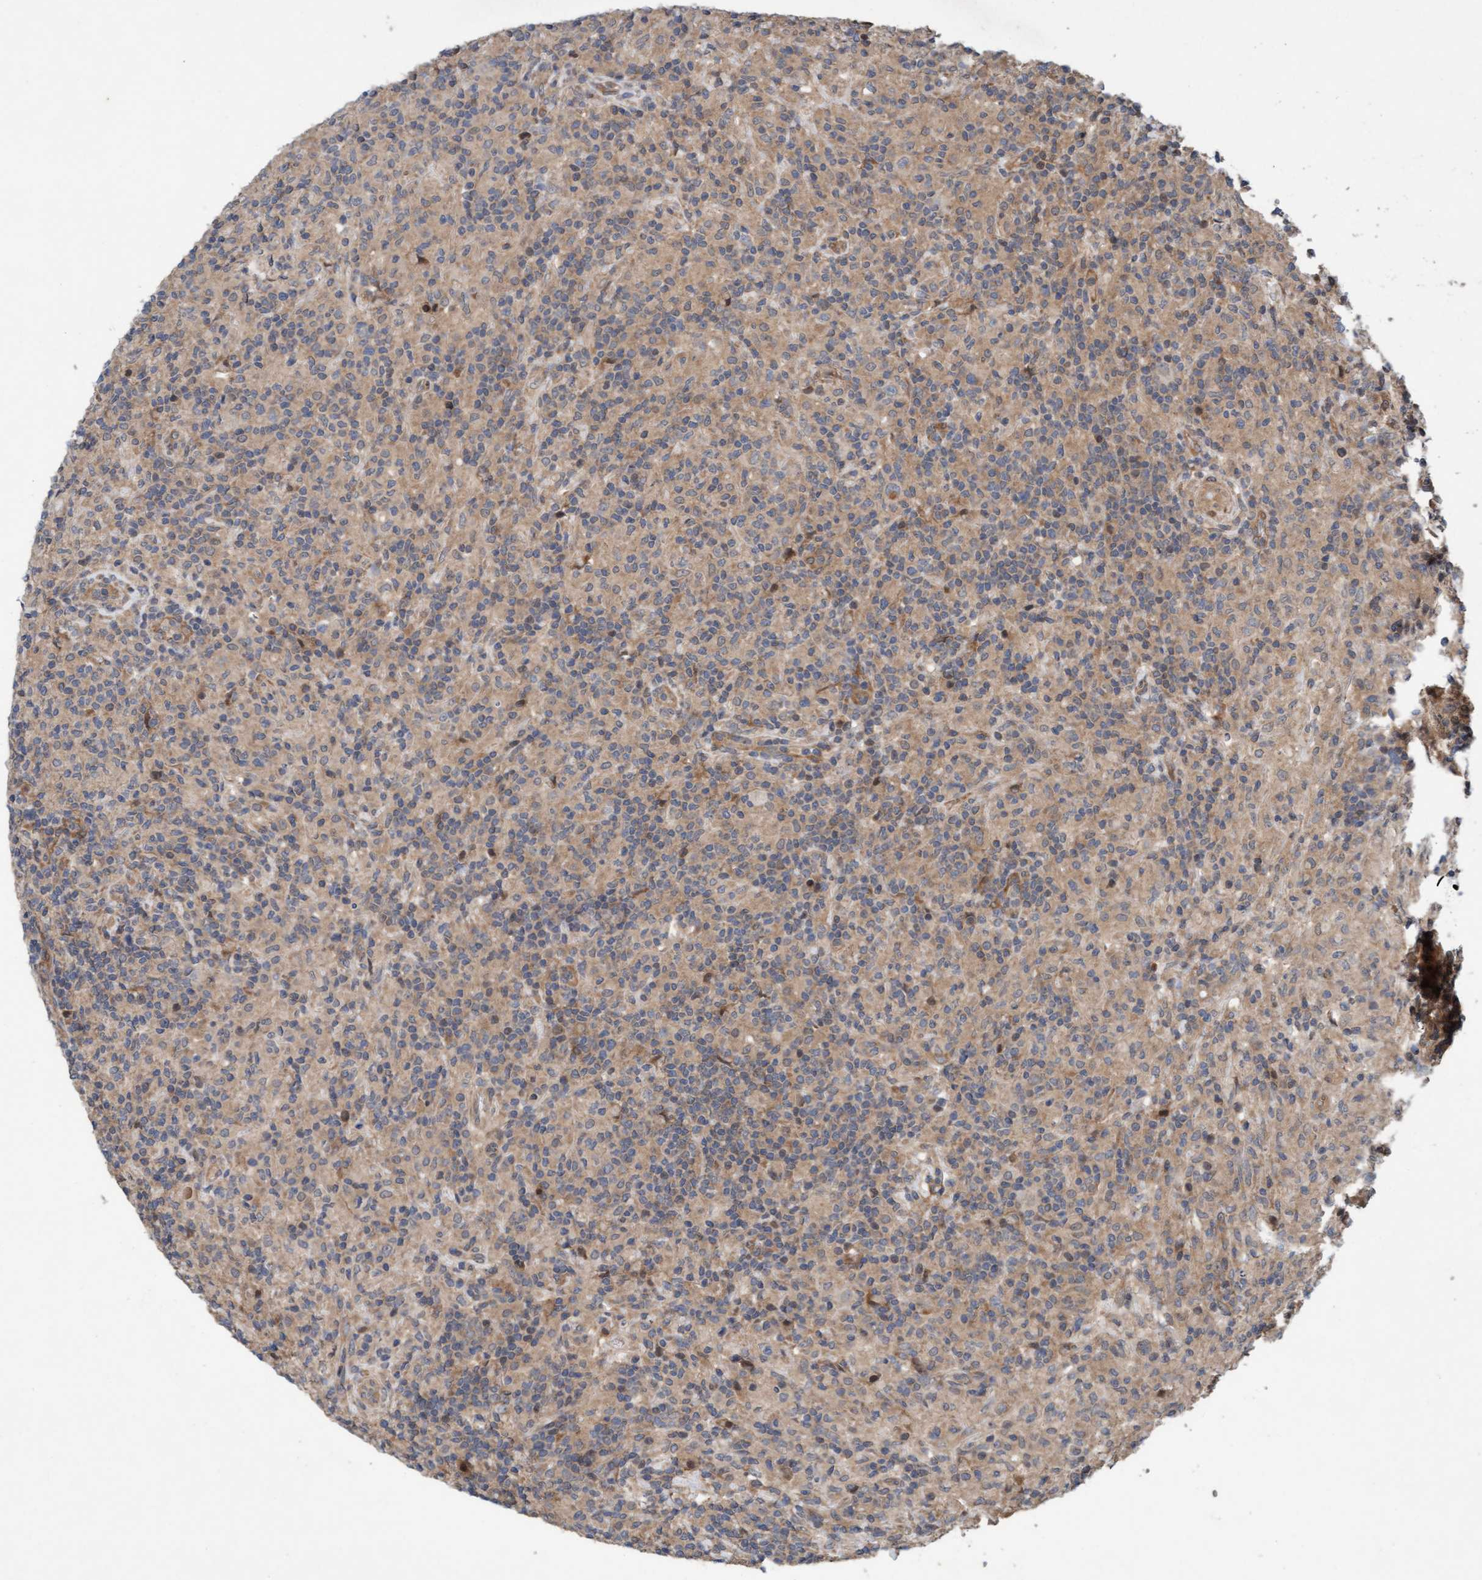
{"staining": {"intensity": "weak", "quantity": ">75%", "location": "cytoplasmic/membranous"}, "tissue": "lymphoma", "cell_type": "Tumor cells", "image_type": "cancer", "snomed": [{"axis": "morphology", "description": "Hodgkin's disease, NOS"}, {"axis": "topography", "description": "Lymph node"}], "caption": "Protein staining of Hodgkin's disease tissue shows weak cytoplasmic/membranous expression in approximately >75% of tumor cells. (Stains: DAB (3,3'-diaminobenzidine) in brown, nuclei in blue, Microscopy: brightfield microscopy at high magnification).", "gene": "MLXIP", "patient": {"sex": "male", "age": 70}}